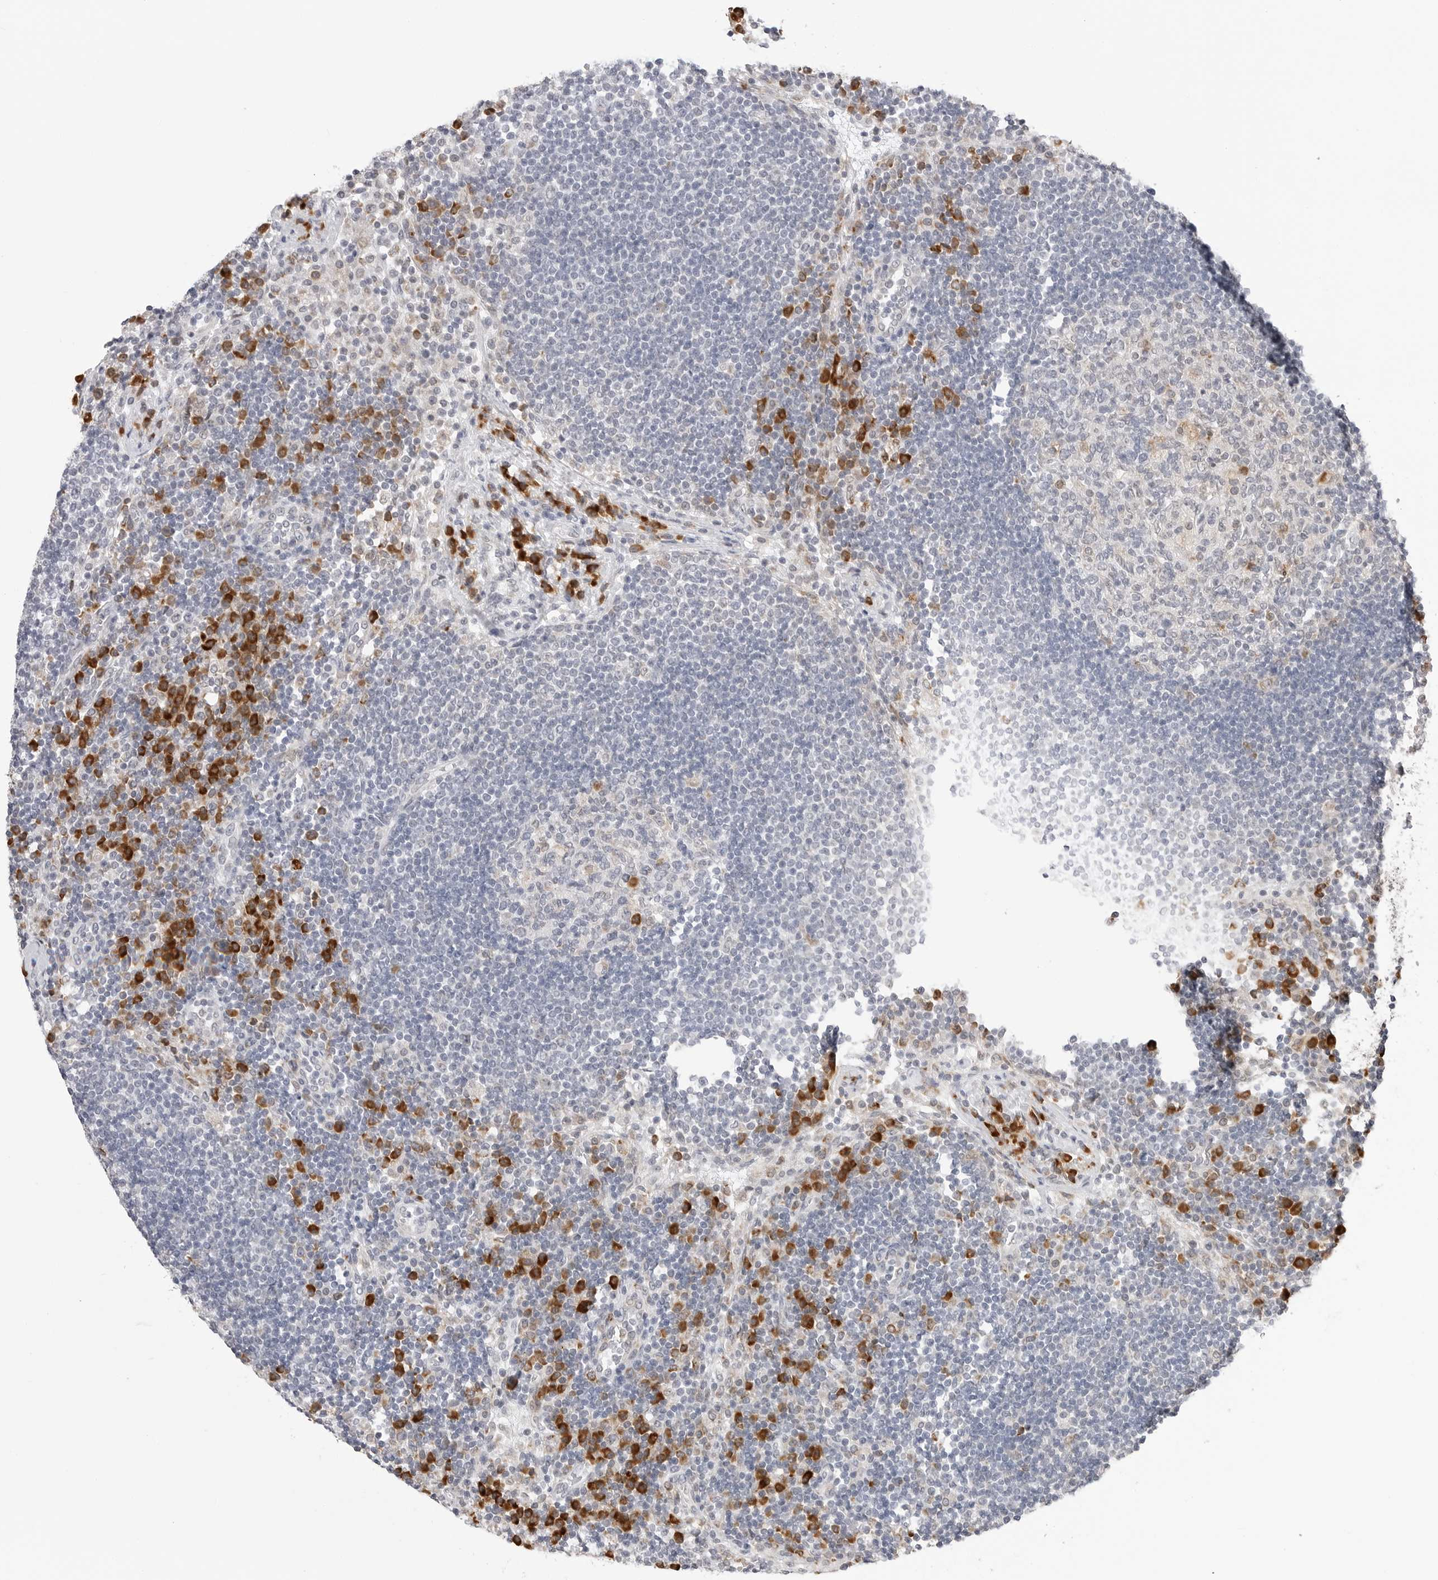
{"staining": {"intensity": "moderate", "quantity": "<25%", "location": "cytoplasmic/membranous"}, "tissue": "lymph node", "cell_type": "Germinal center cells", "image_type": "normal", "snomed": [{"axis": "morphology", "description": "Normal tissue, NOS"}, {"axis": "topography", "description": "Lymph node"}], "caption": "Protein analysis of normal lymph node shows moderate cytoplasmic/membranous staining in approximately <25% of germinal center cells. (DAB (3,3'-diaminobenzidine) IHC, brown staining for protein, blue staining for nuclei).", "gene": "RPN1", "patient": {"sex": "female", "age": 53}}